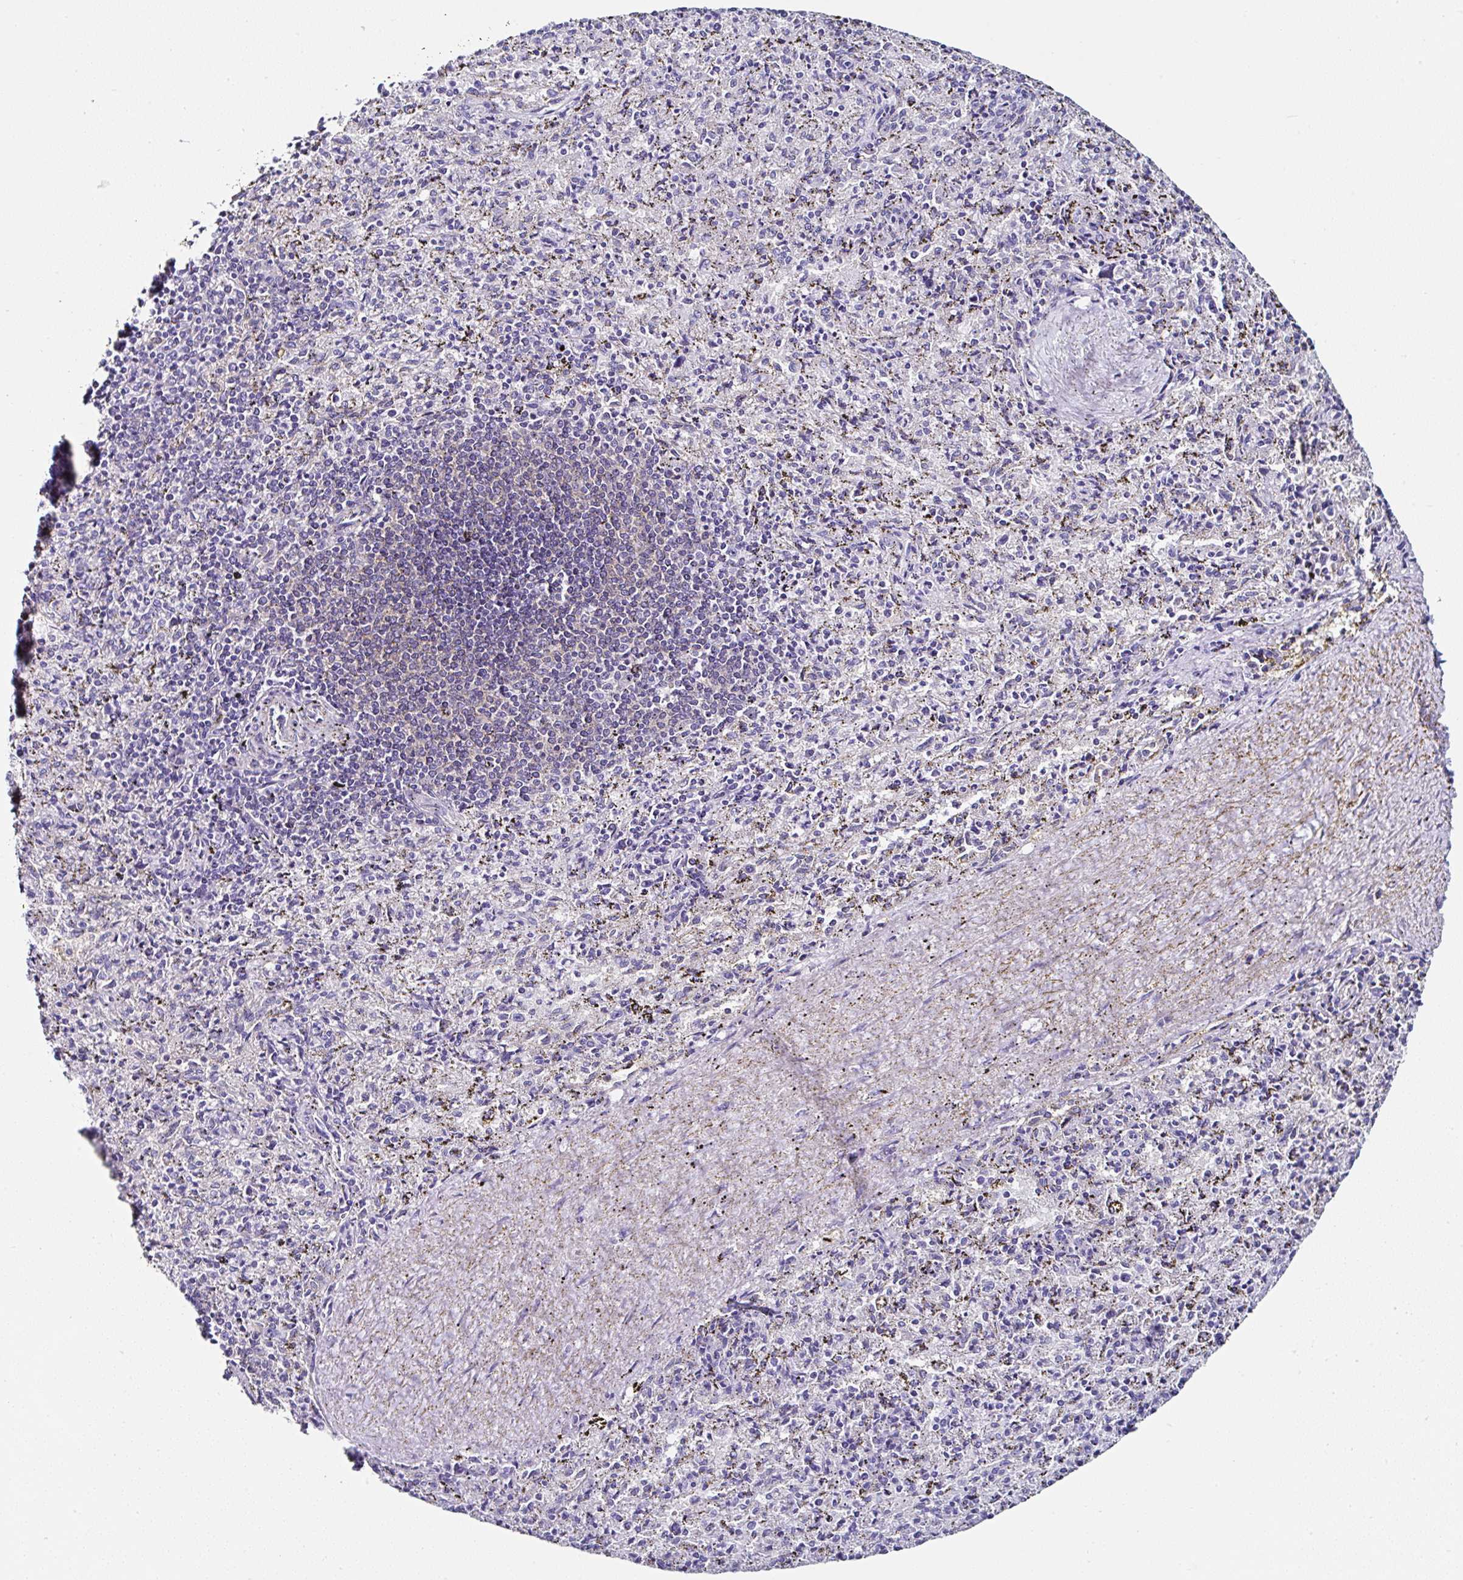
{"staining": {"intensity": "negative", "quantity": "none", "location": "none"}, "tissue": "spleen", "cell_type": "Cells in red pulp", "image_type": "normal", "snomed": [{"axis": "morphology", "description": "Normal tissue, NOS"}, {"axis": "topography", "description": "Spleen"}], "caption": "Cells in red pulp show no significant protein expression in unremarkable spleen. The staining was performed using DAB to visualize the protein expression in brown, while the nuclei were stained in blue with hematoxylin (Magnification: 20x).", "gene": "UGT3A1", "patient": {"sex": "male", "age": 57}}